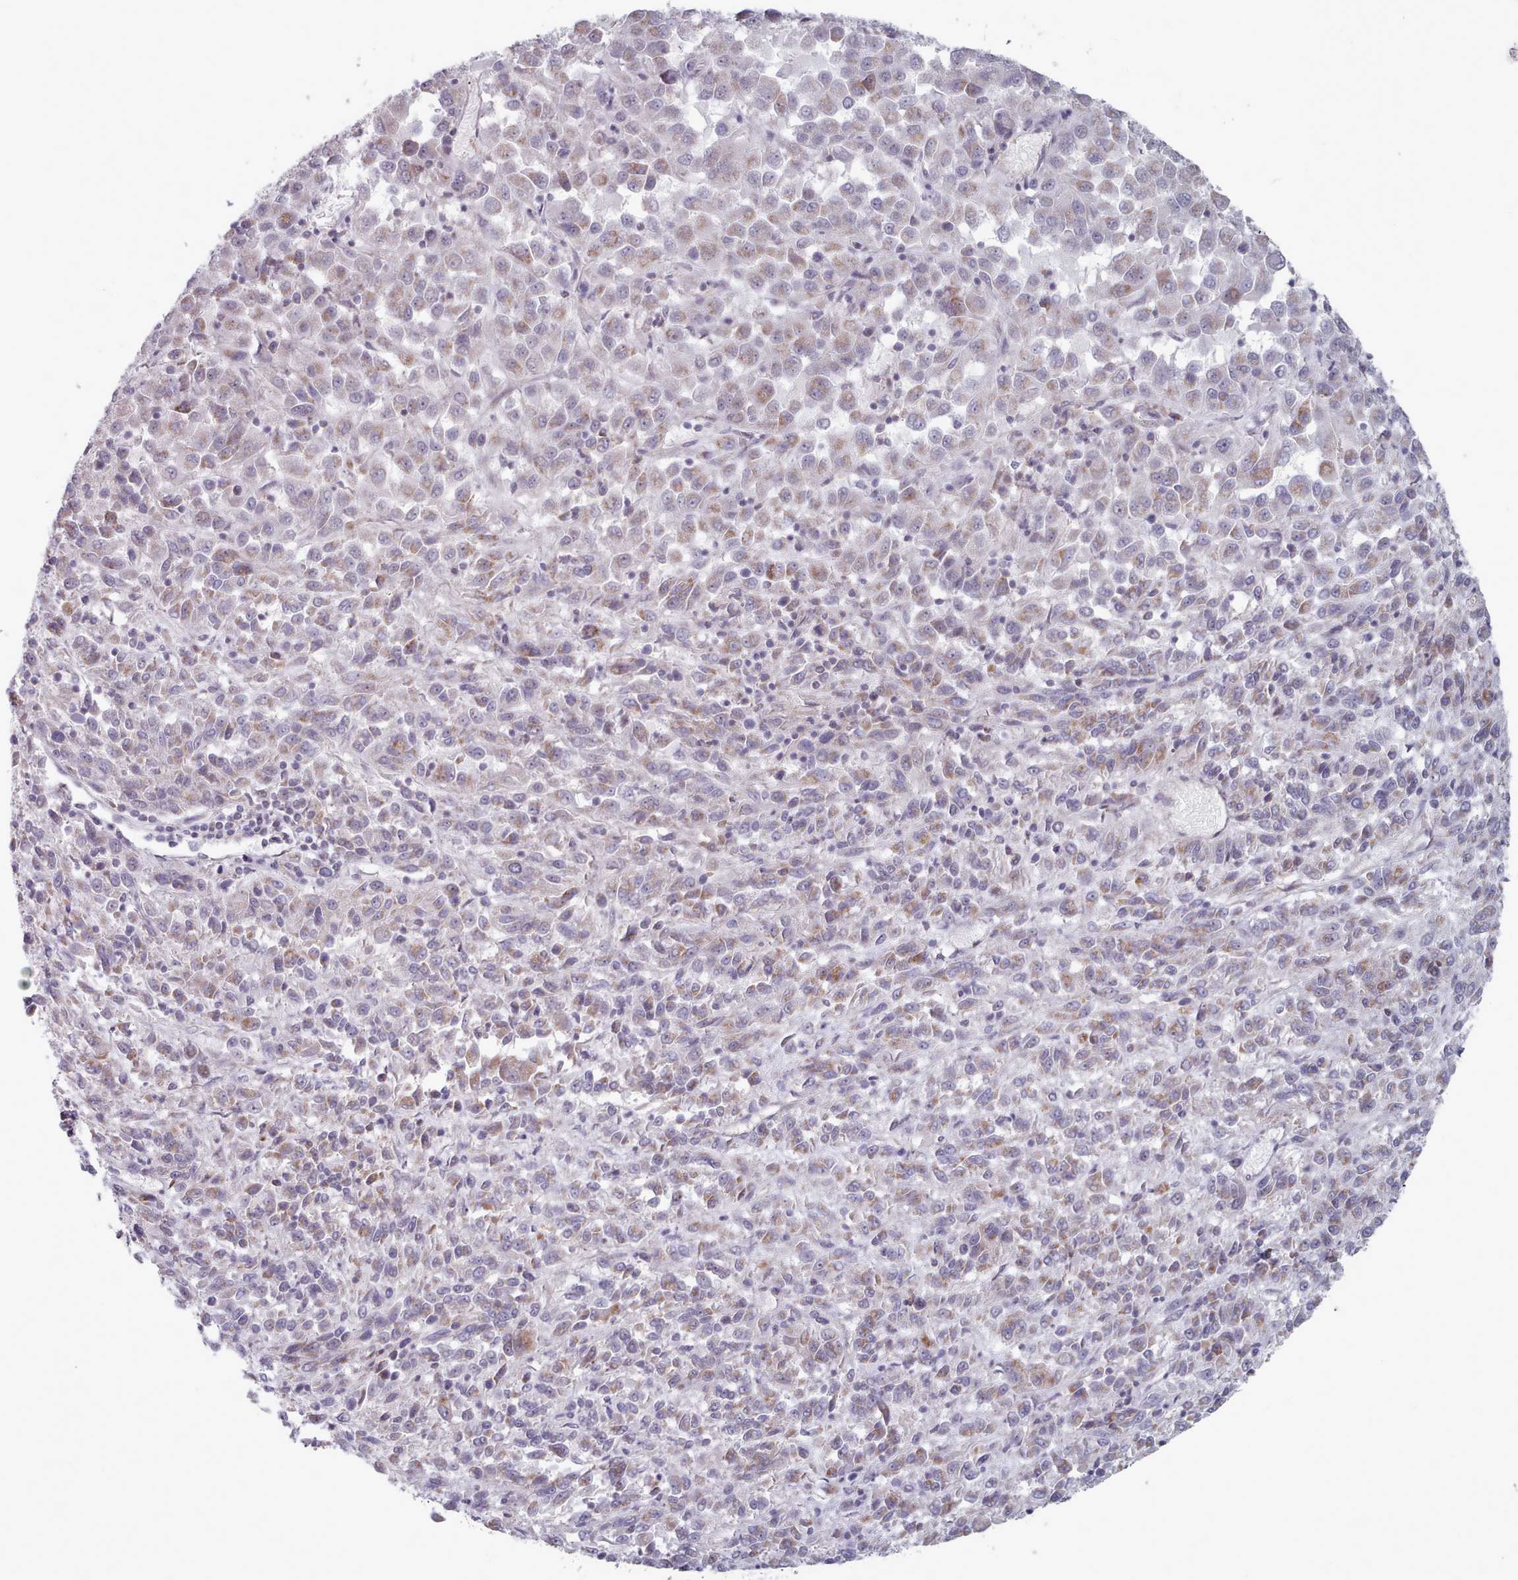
{"staining": {"intensity": "weak", "quantity": ">75%", "location": "cytoplasmic/membranous"}, "tissue": "melanoma", "cell_type": "Tumor cells", "image_type": "cancer", "snomed": [{"axis": "morphology", "description": "Malignant melanoma, Metastatic site"}, {"axis": "topography", "description": "Lung"}], "caption": "DAB (3,3'-diaminobenzidine) immunohistochemical staining of melanoma exhibits weak cytoplasmic/membranous protein expression in approximately >75% of tumor cells. Nuclei are stained in blue.", "gene": "TRARG1", "patient": {"sex": "male", "age": 64}}